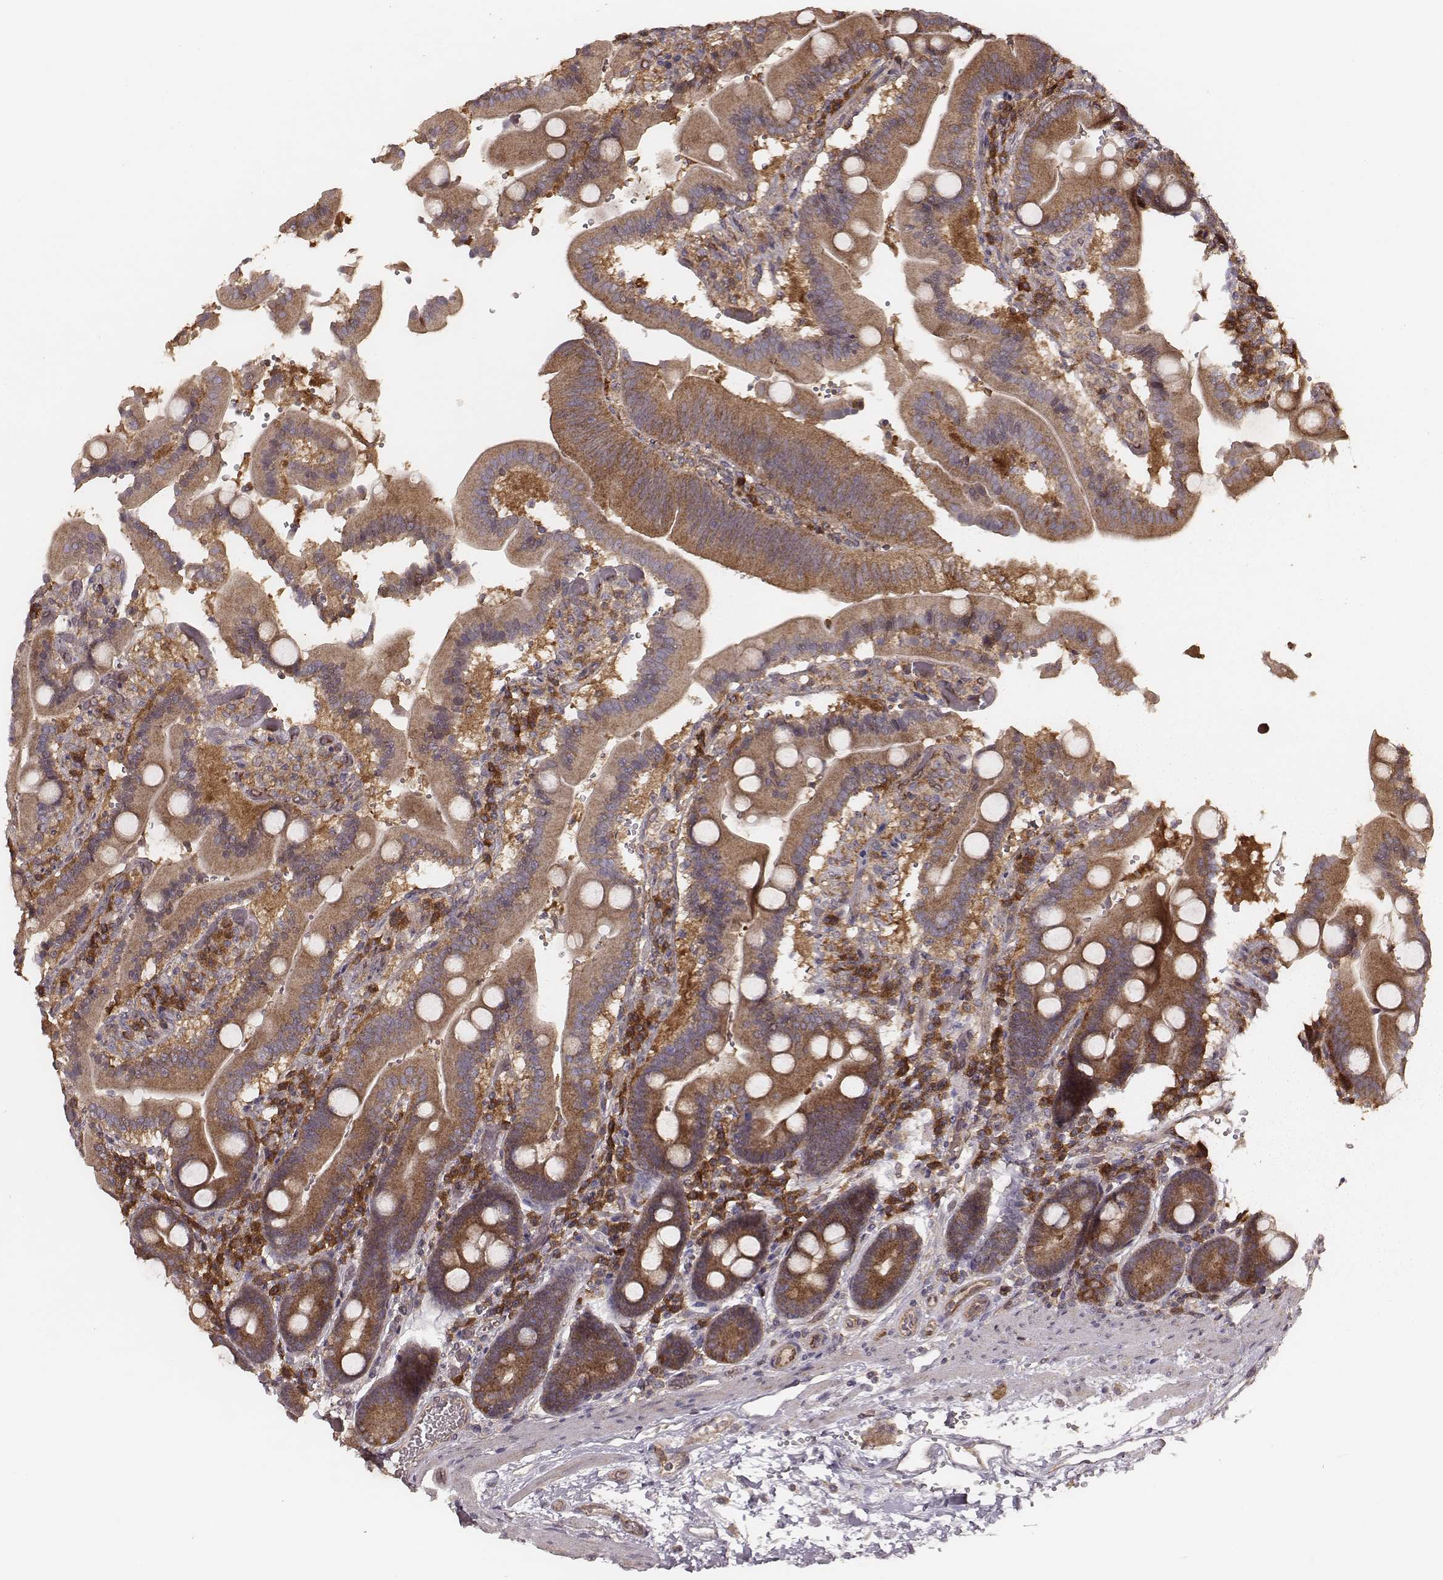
{"staining": {"intensity": "moderate", "quantity": ">75%", "location": "cytoplasmic/membranous"}, "tissue": "duodenum", "cell_type": "Glandular cells", "image_type": "normal", "snomed": [{"axis": "morphology", "description": "Normal tissue, NOS"}, {"axis": "topography", "description": "Duodenum"}], "caption": "This is an image of immunohistochemistry staining of benign duodenum, which shows moderate positivity in the cytoplasmic/membranous of glandular cells.", "gene": "CARS1", "patient": {"sex": "female", "age": 62}}